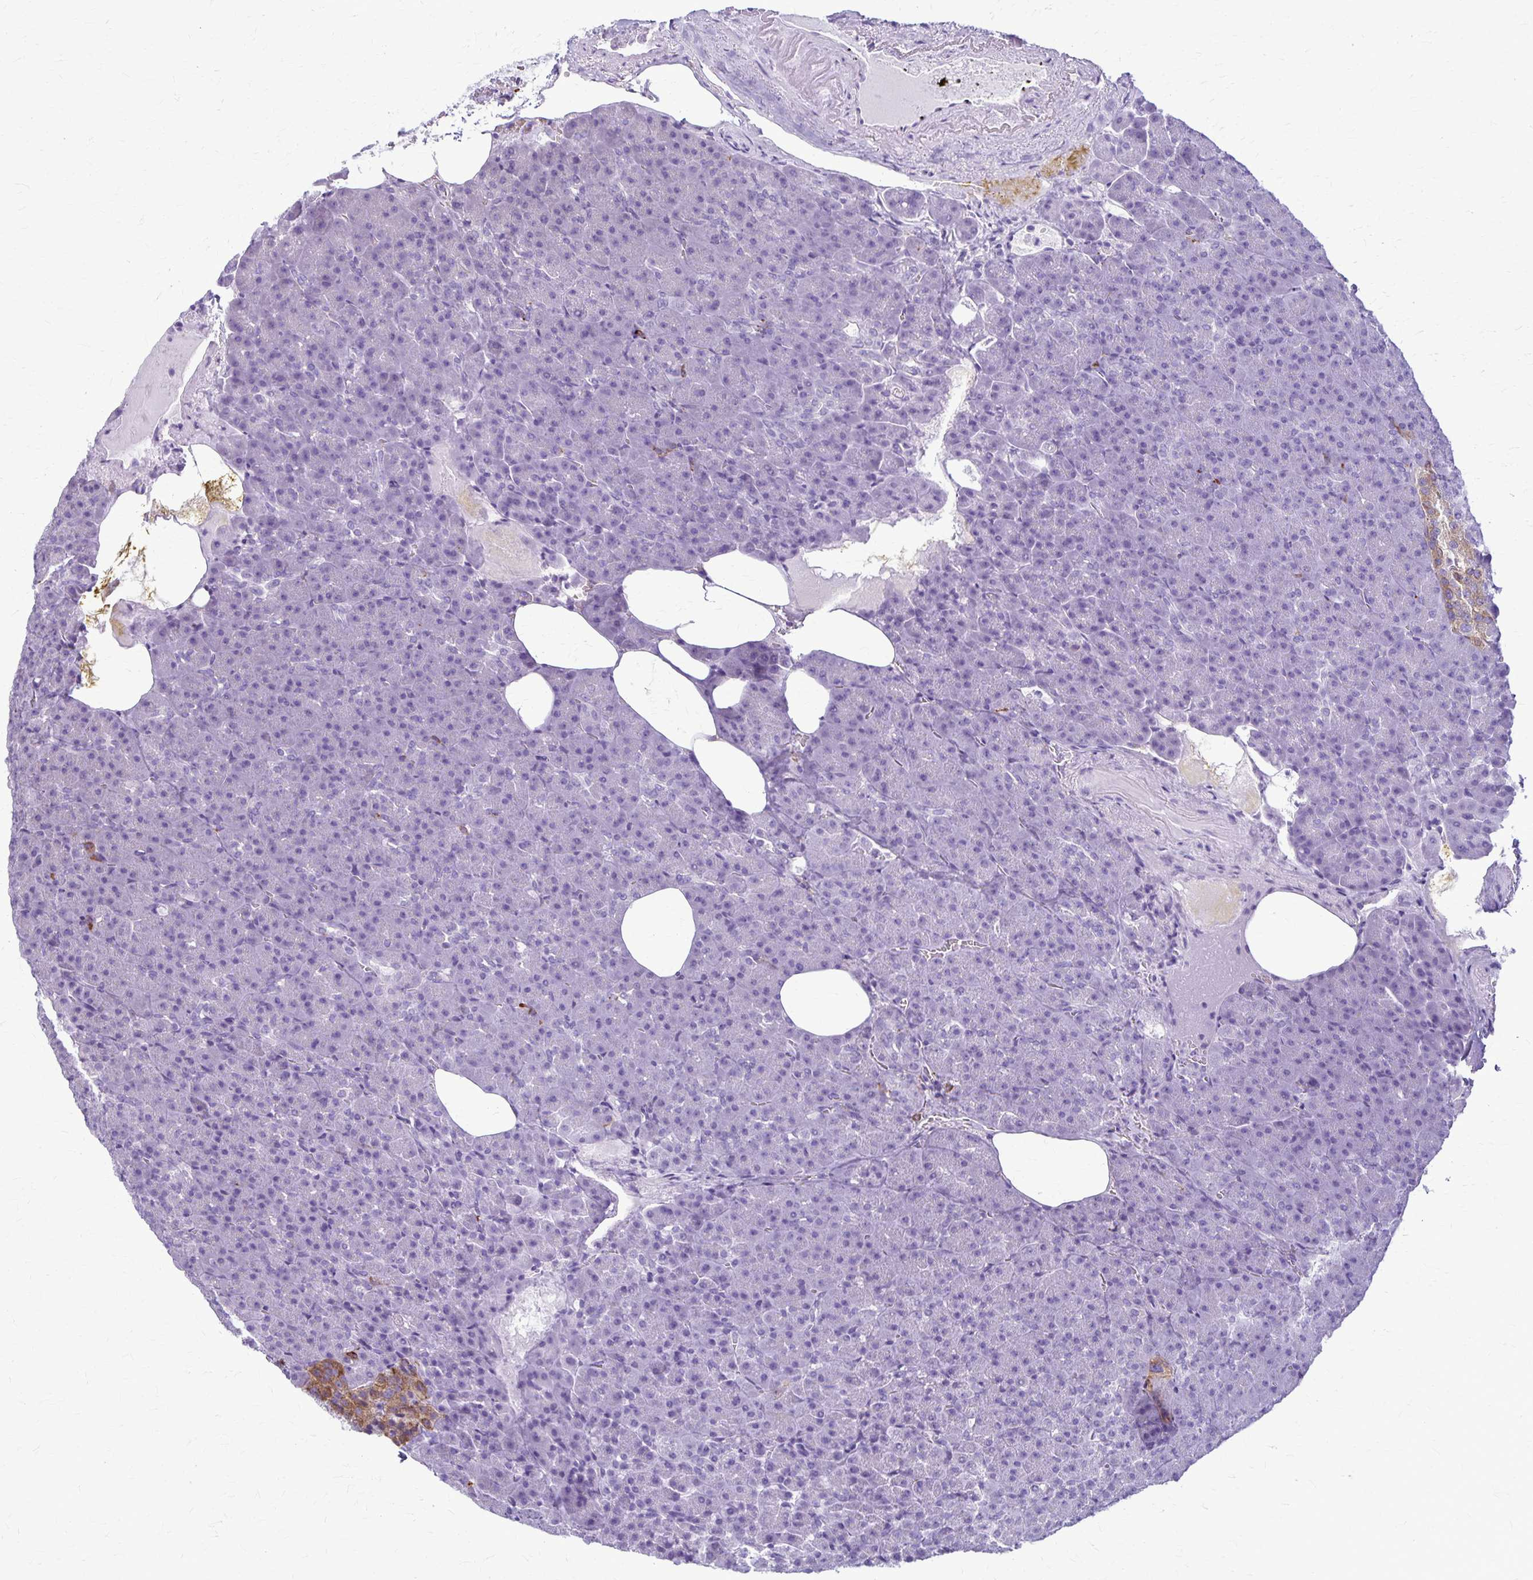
{"staining": {"intensity": "negative", "quantity": "none", "location": "none"}, "tissue": "pancreas", "cell_type": "Exocrine glandular cells", "image_type": "normal", "snomed": [{"axis": "morphology", "description": "Normal tissue, NOS"}, {"axis": "topography", "description": "Pancreas"}], "caption": "Exocrine glandular cells are negative for brown protein staining in benign pancreas. (Immunohistochemistry, brightfield microscopy, high magnification).", "gene": "RTN1", "patient": {"sex": "female", "age": 74}}